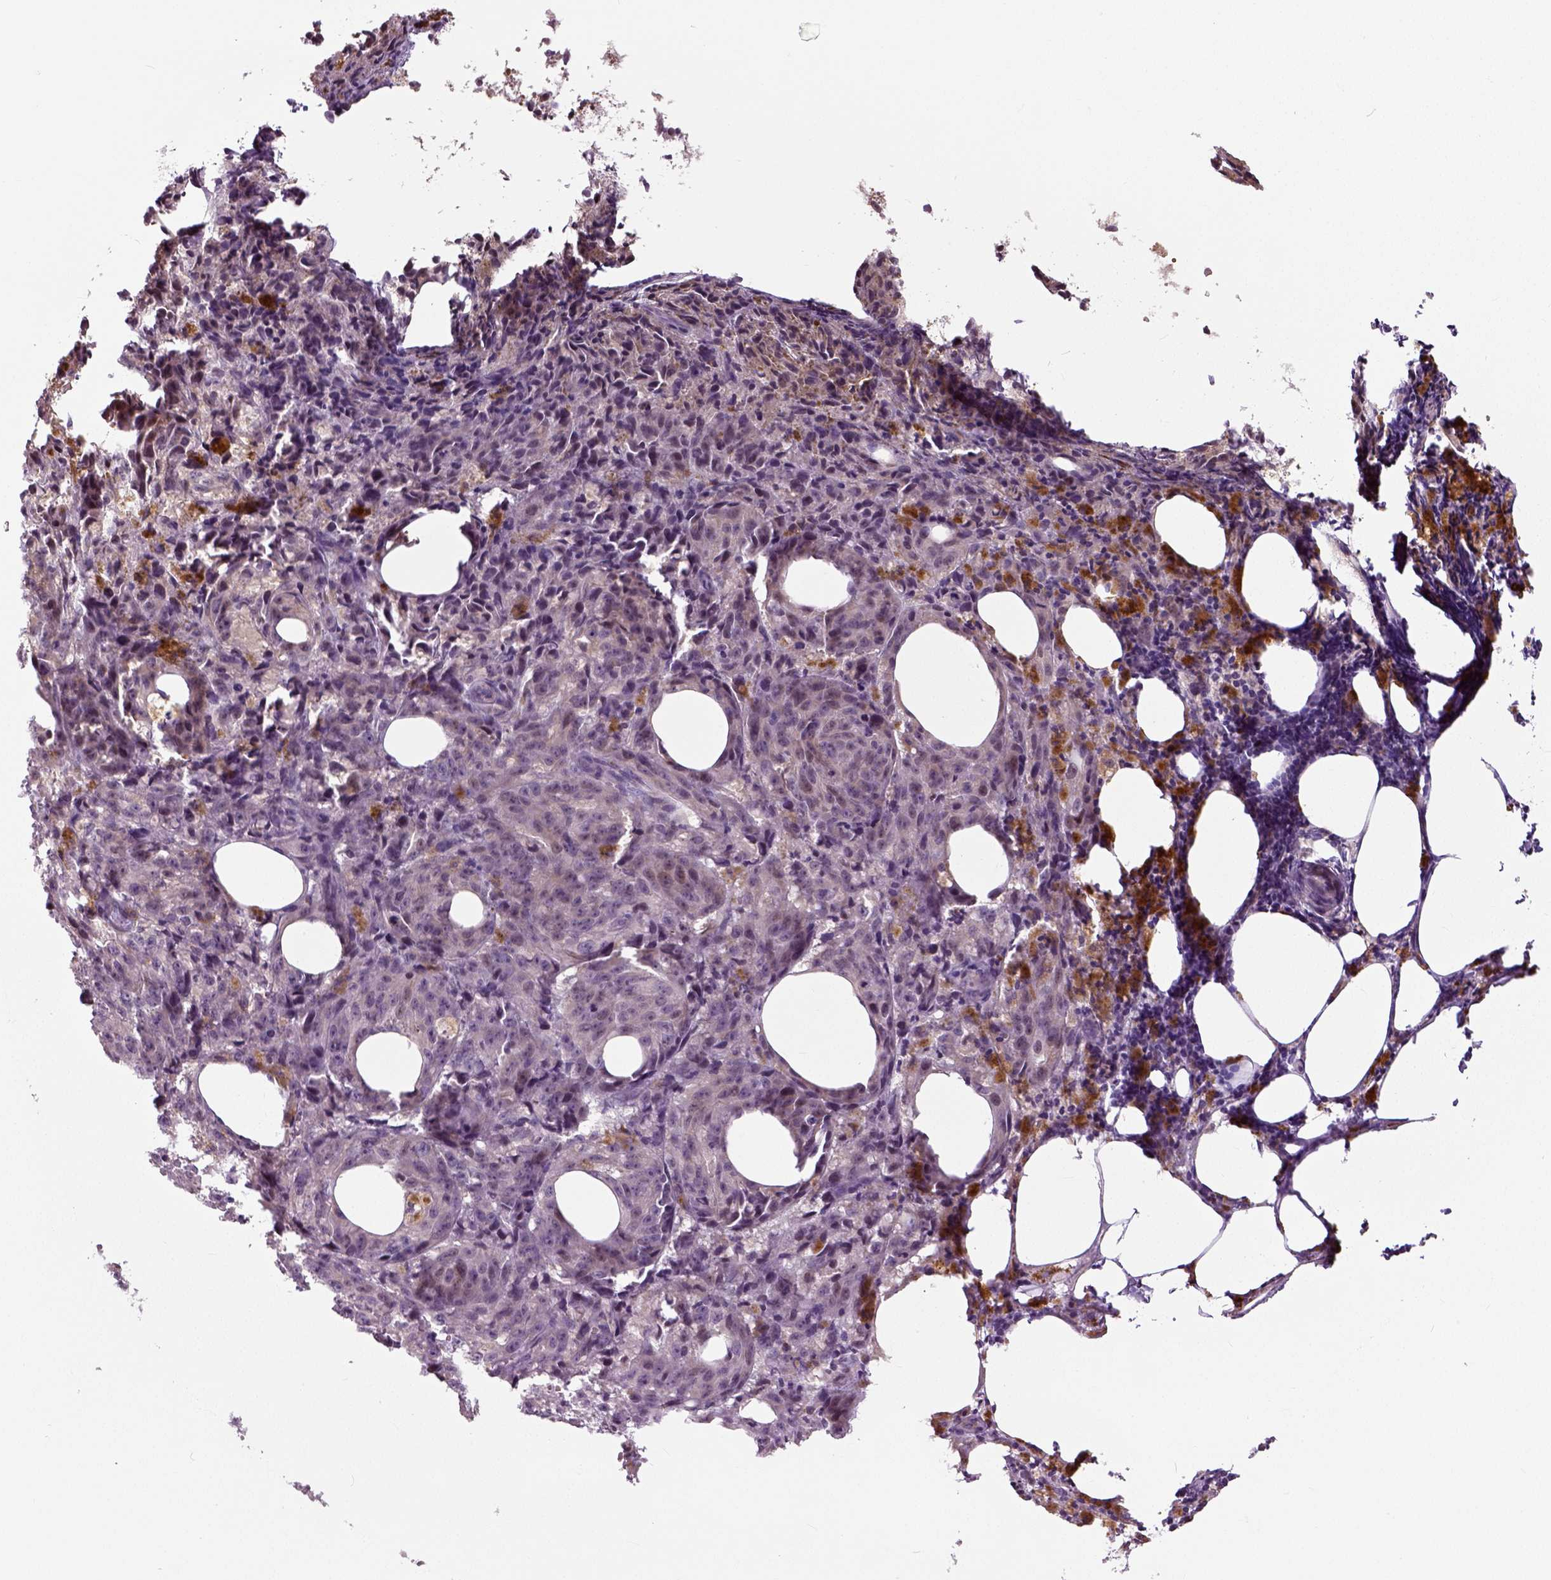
{"staining": {"intensity": "negative", "quantity": "none", "location": "none"}, "tissue": "melanoma", "cell_type": "Tumor cells", "image_type": "cancer", "snomed": [{"axis": "morphology", "description": "Malignant melanoma, NOS"}, {"axis": "topography", "description": "Skin"}], "caption": "Histopathology image shows no significant protein expression in tumor cells of malignant melanoma.", "gene": "NECAB1", "patient": {"sex": "female", "age": 34}}